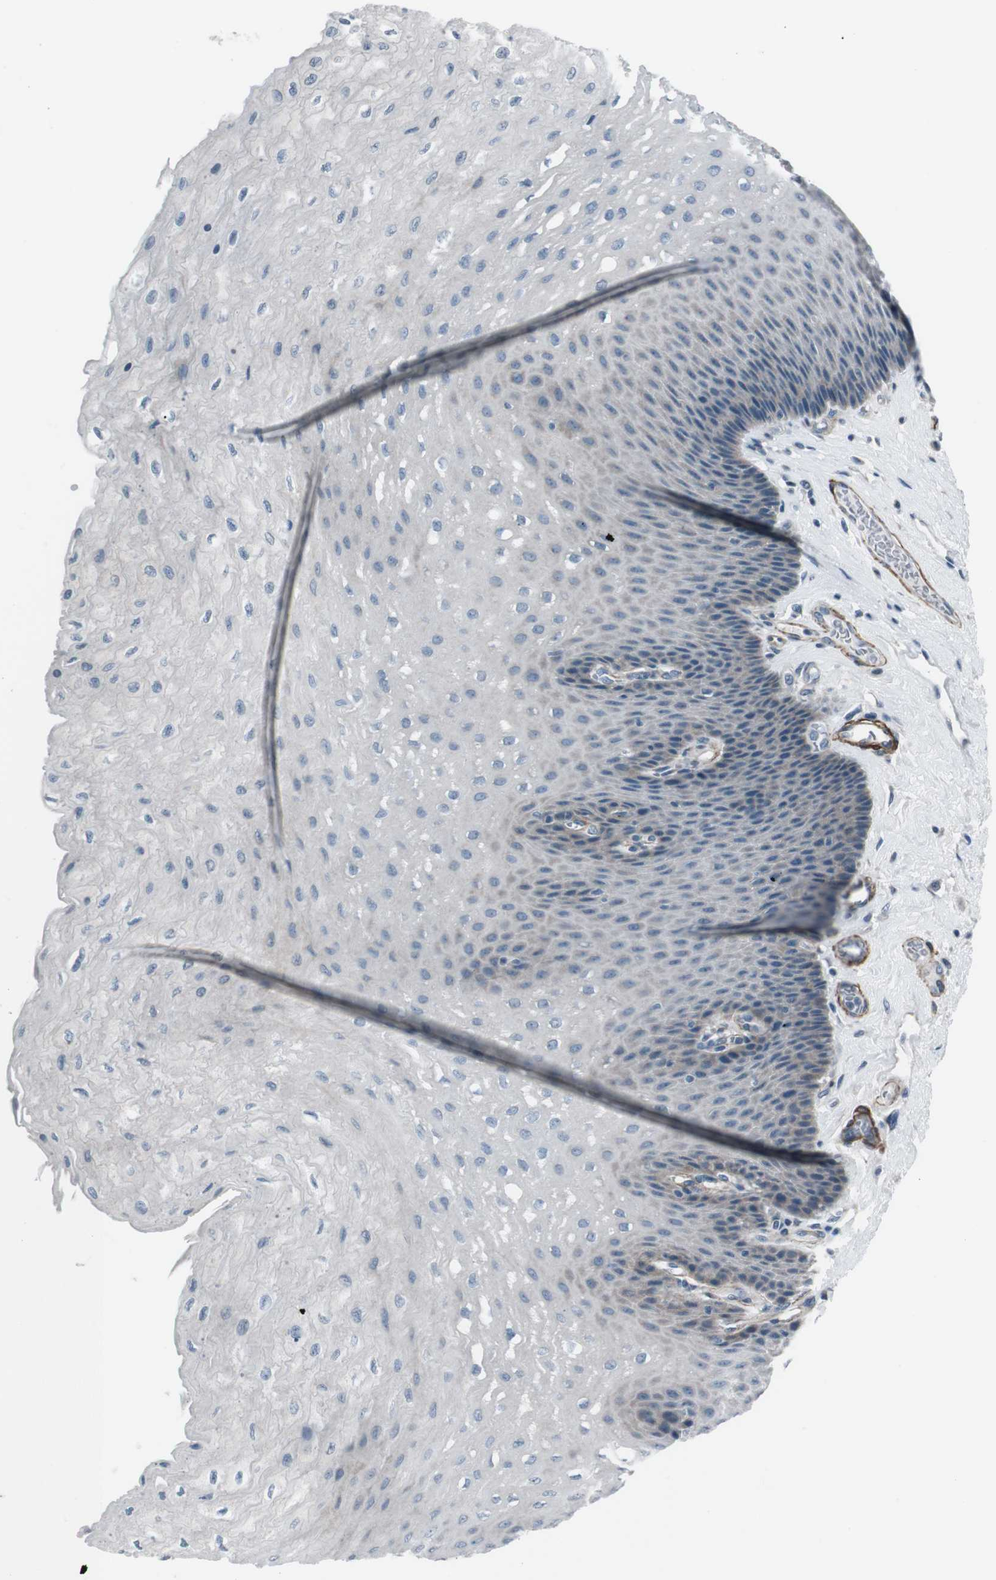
{"staining": {"intensity": "weak", "quantity": "<25%", "location": "cytoplasmic/membranous"}, "tissue": "esophagus", "cell_type": "Squamous epithelial cells", "image_type": "normal", "snomed": [{"axis": "morphology", "description": "Normal tissue, NOS"}, {"axis": "topography", "description": "Esophagus"}], "caption": "DAB (3,3'-diaminobenzidine) immunohistochemical staining of unremarkable esophagus displays no significant expression in squamous epithelial cells. The staining was performed using DAB (3,3'-diaminobenzidine) to visualize the protein expression in brown, while the nuclei were stained in blue with hematoxylin (Magnification: 20x).", "gene": "PDLIM5", "patient": {"sex": "female", "age": 72}}